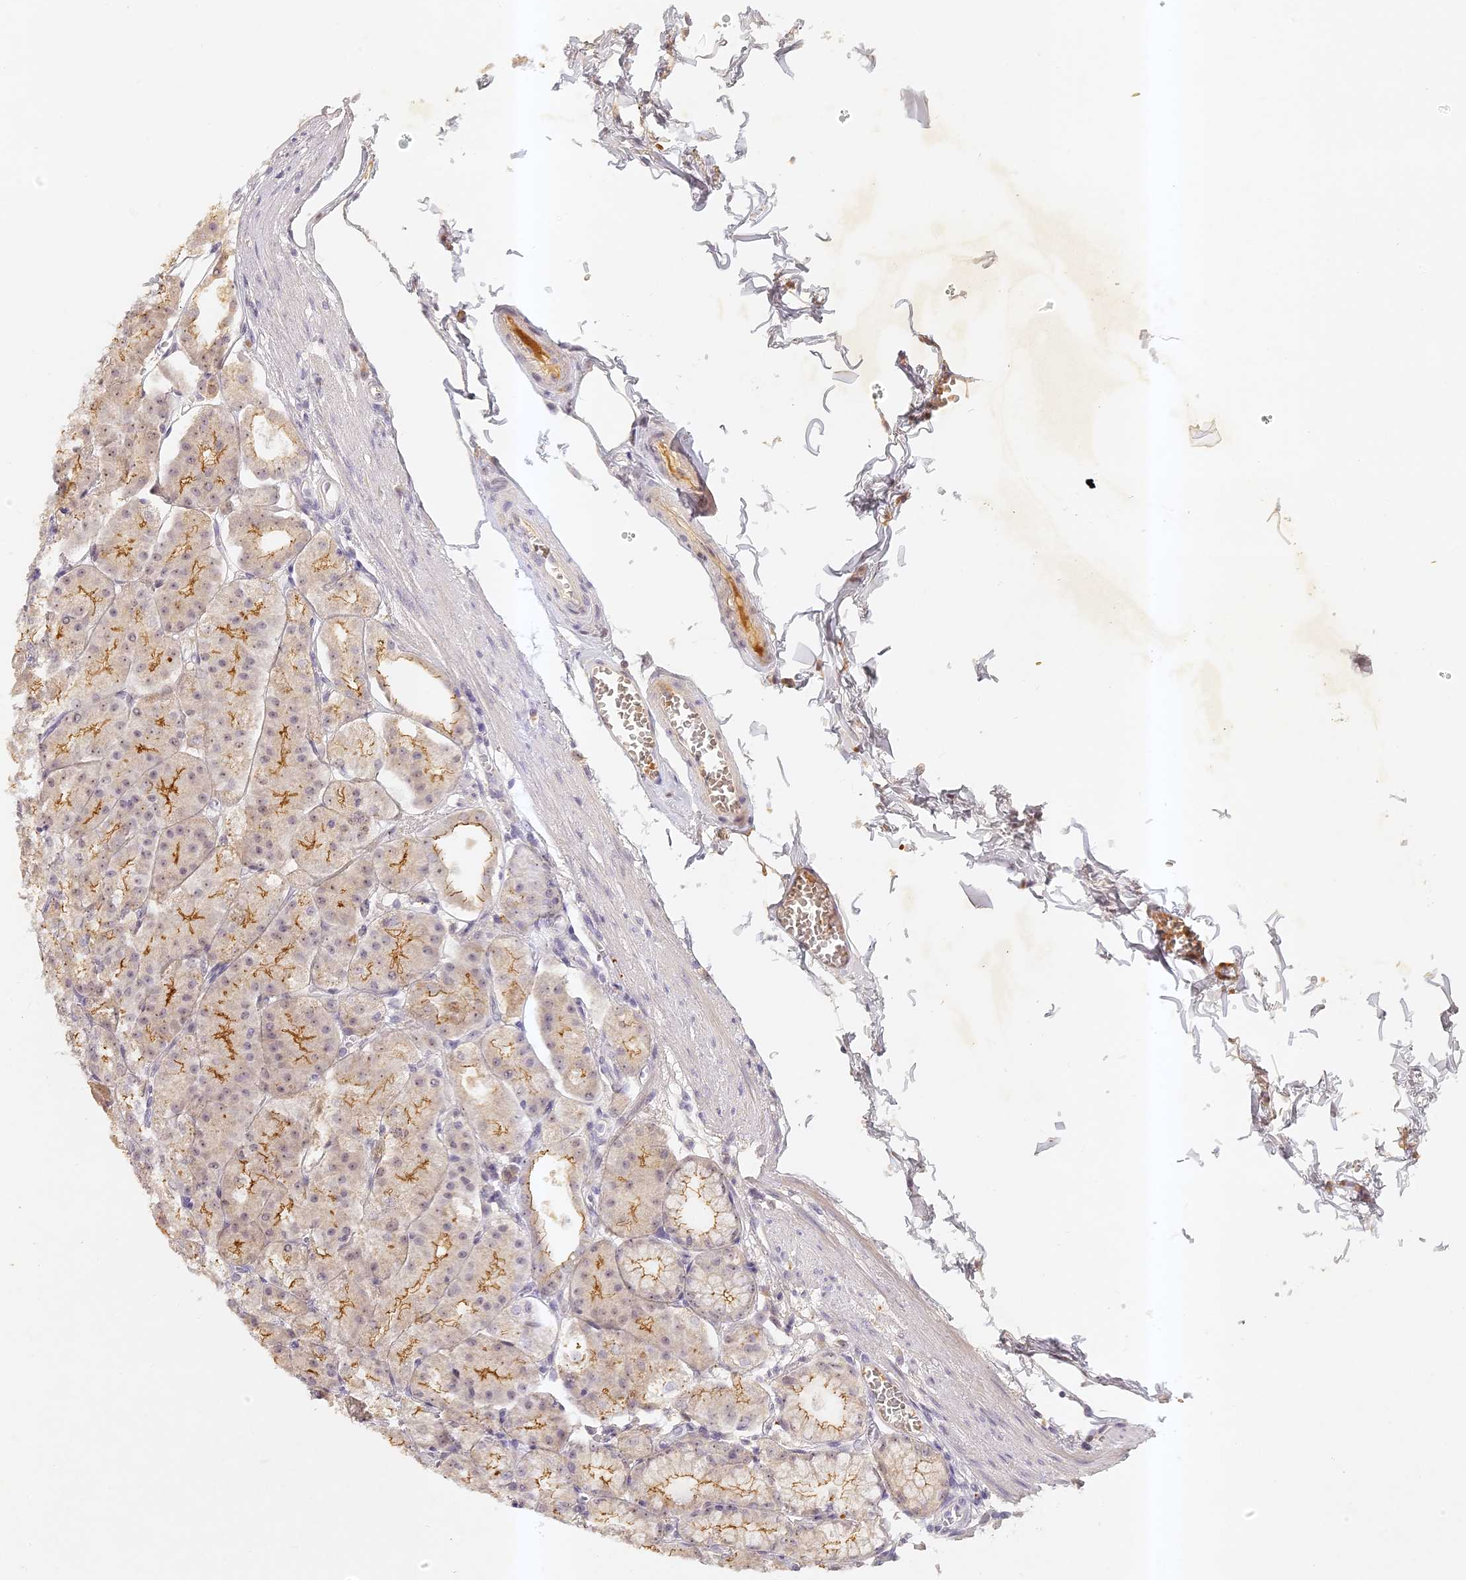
{"staining": {"intensity": "moderate", "quantity": "25%-75%", "location": "cytoplasmic/membranous"}, "tissue": "stomach", "cell_type": "Glandular cells", "image_type": "normal", "snomed": [{"axis": "morphology", "description": "Normal tissue, NOS"}, {"axis": "topography", "description": "Stomach, lower"}], "caption": "This image exhibits immunohistochemistry staining of normal human stomach, with medium moderate cytoplasmic/membranous staining in approximately 25%-75% of glandular cells.", "gene": "ELL3", "patient": {"sex": "male", "age": 71}}